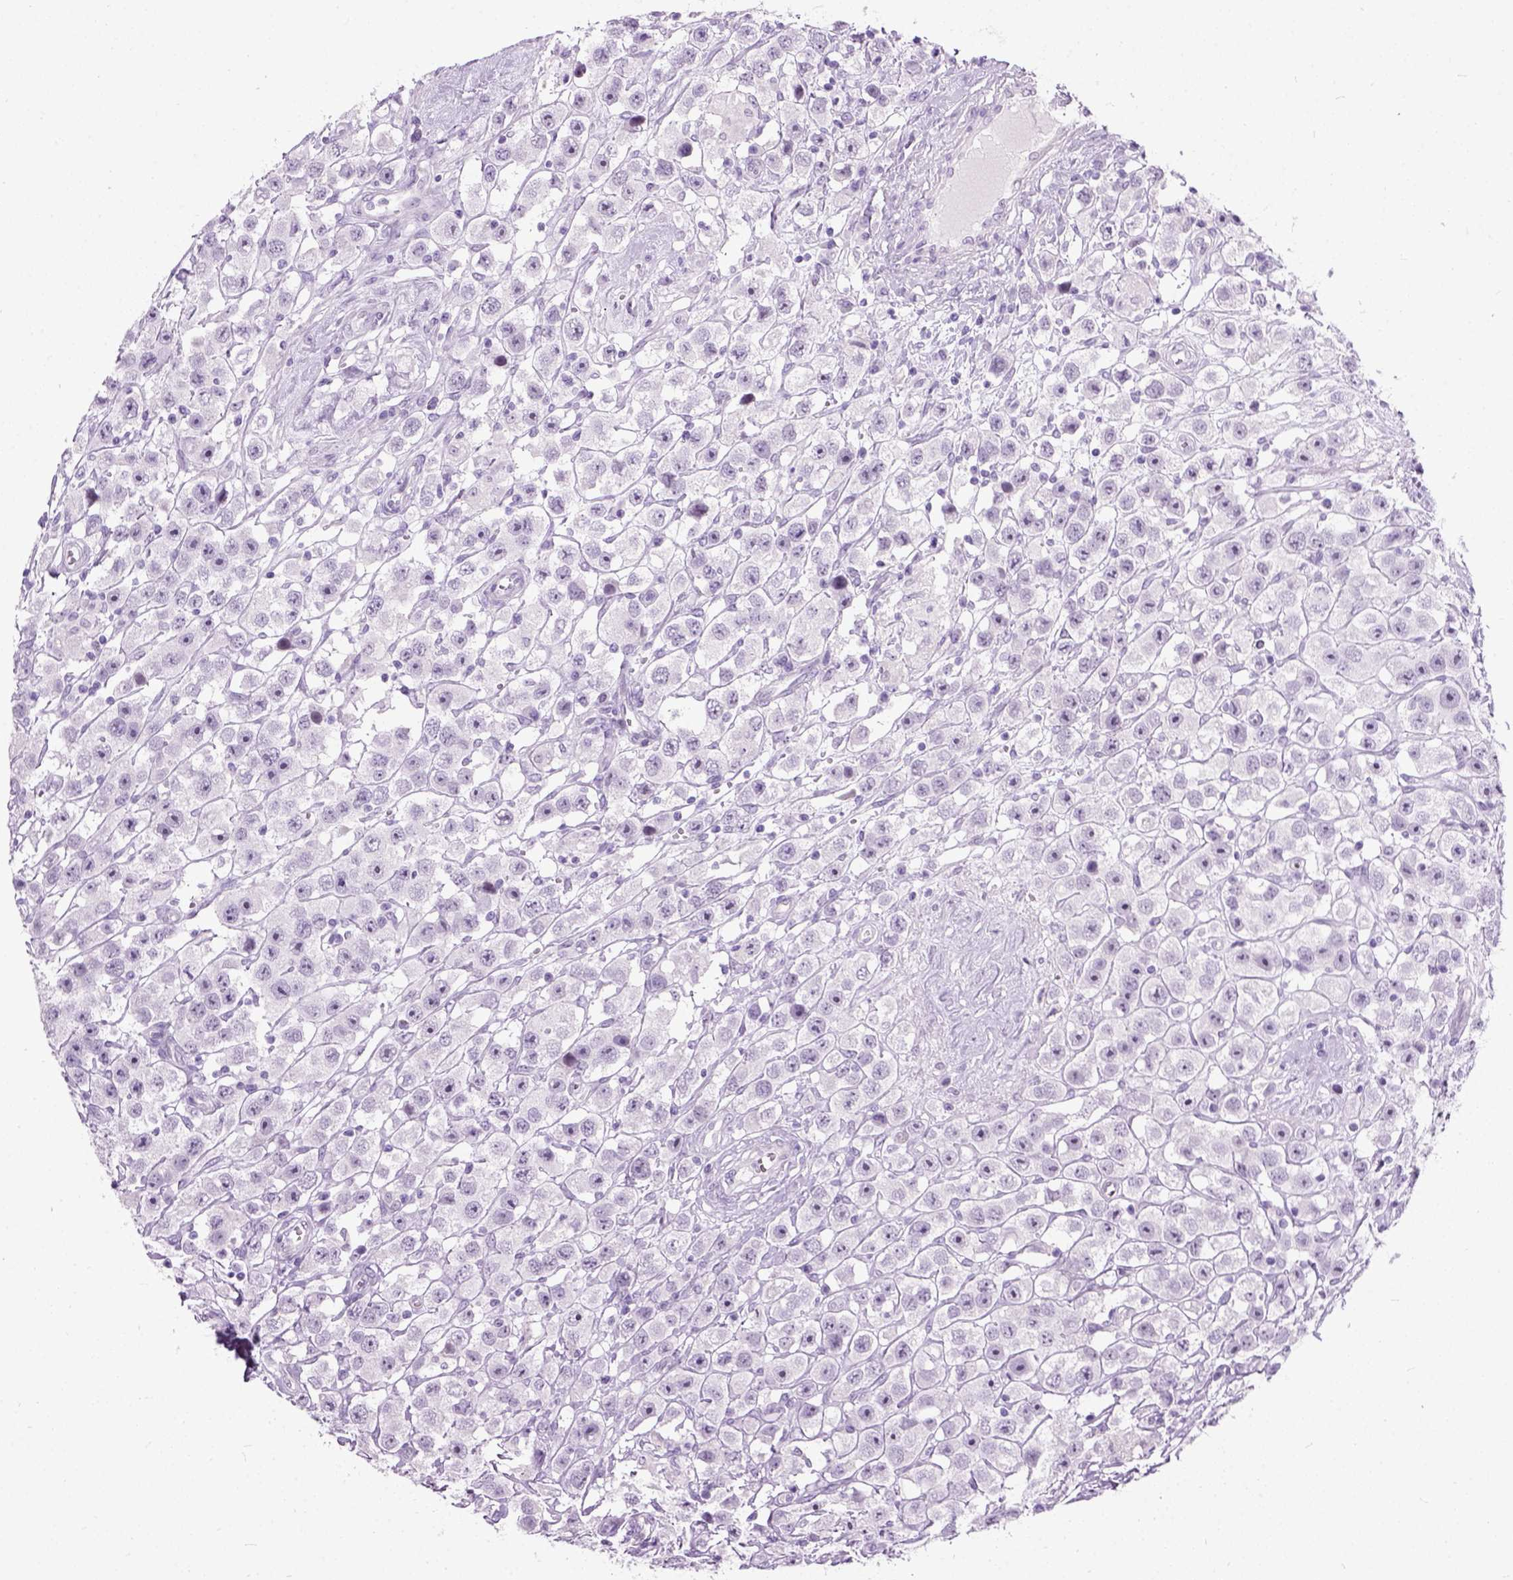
{"staining": {"intensity": "negative", "quantity": "none", "location": "none"}, "tissue": "testis cancer", "cell_type": "Tumor cells", "image_type": "cancer", "snomed": [{"axis": "morphology", "description": "Seminoma, NOS"}, {"axis": "topography", "description": "Testis"}], "caption": "Tumor cells show no significant positivity in testis seminoma.", "gene": "AXDND1", "patient": {"sex": "male", "age": 45}}